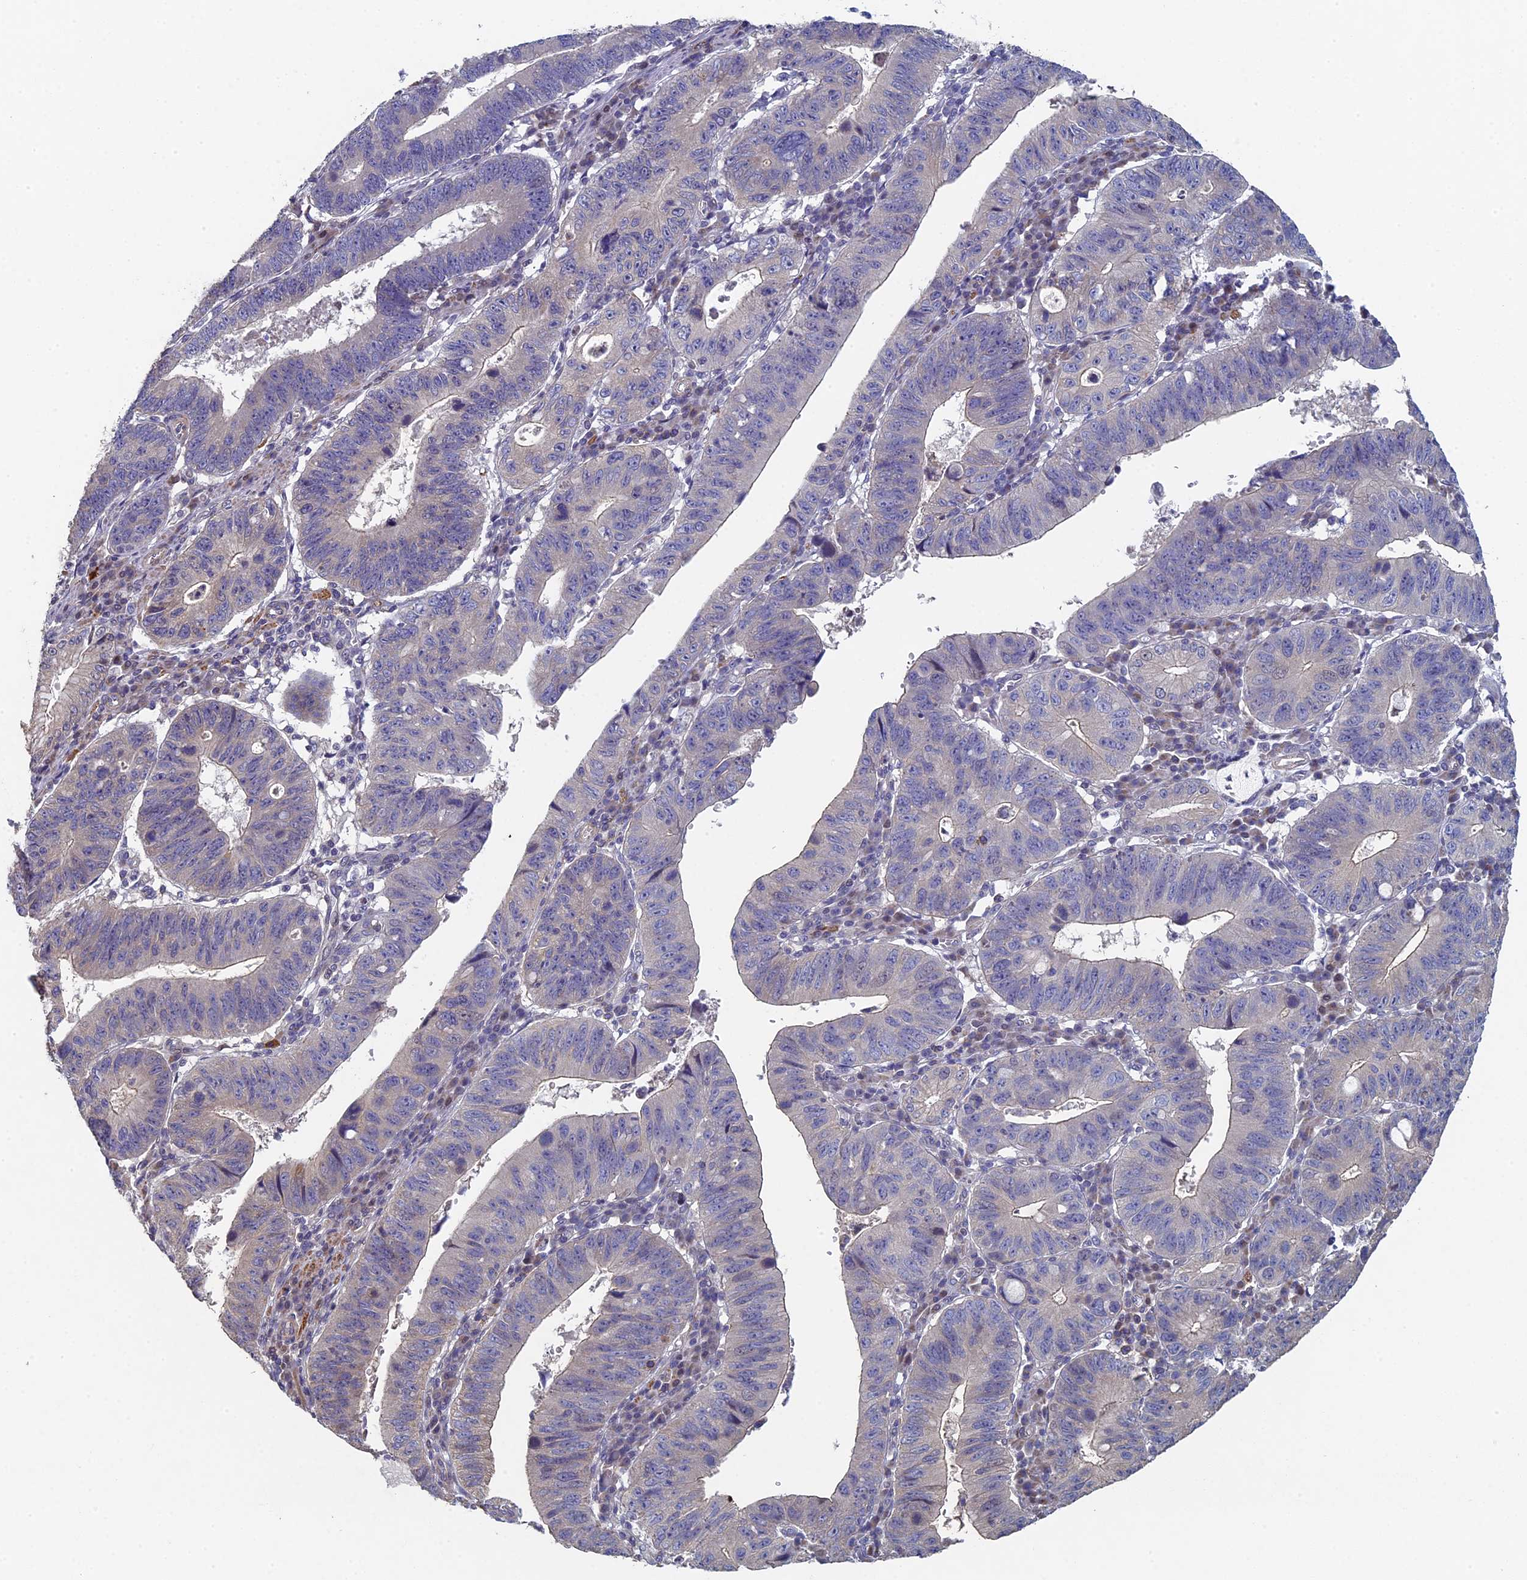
{"staining": {"intensity": "weak", "quantity": "<25%", "location": "cytoplasmic/membranous"}, "tissue": "stomach cancer", "cell_type": "Tumor cells", "image_type": "cancer", "snomed": [{"axis": "morphology", "description": "Adenocarcinoma, NOS"}, {"axis": "topography", "description": "Stomach"}], "caption": "Tumor cells show no significant positivity in stomach adenocarcinoma.", "gene": "DIXDC1", "patient": {"sex": "male", "age": 59}}